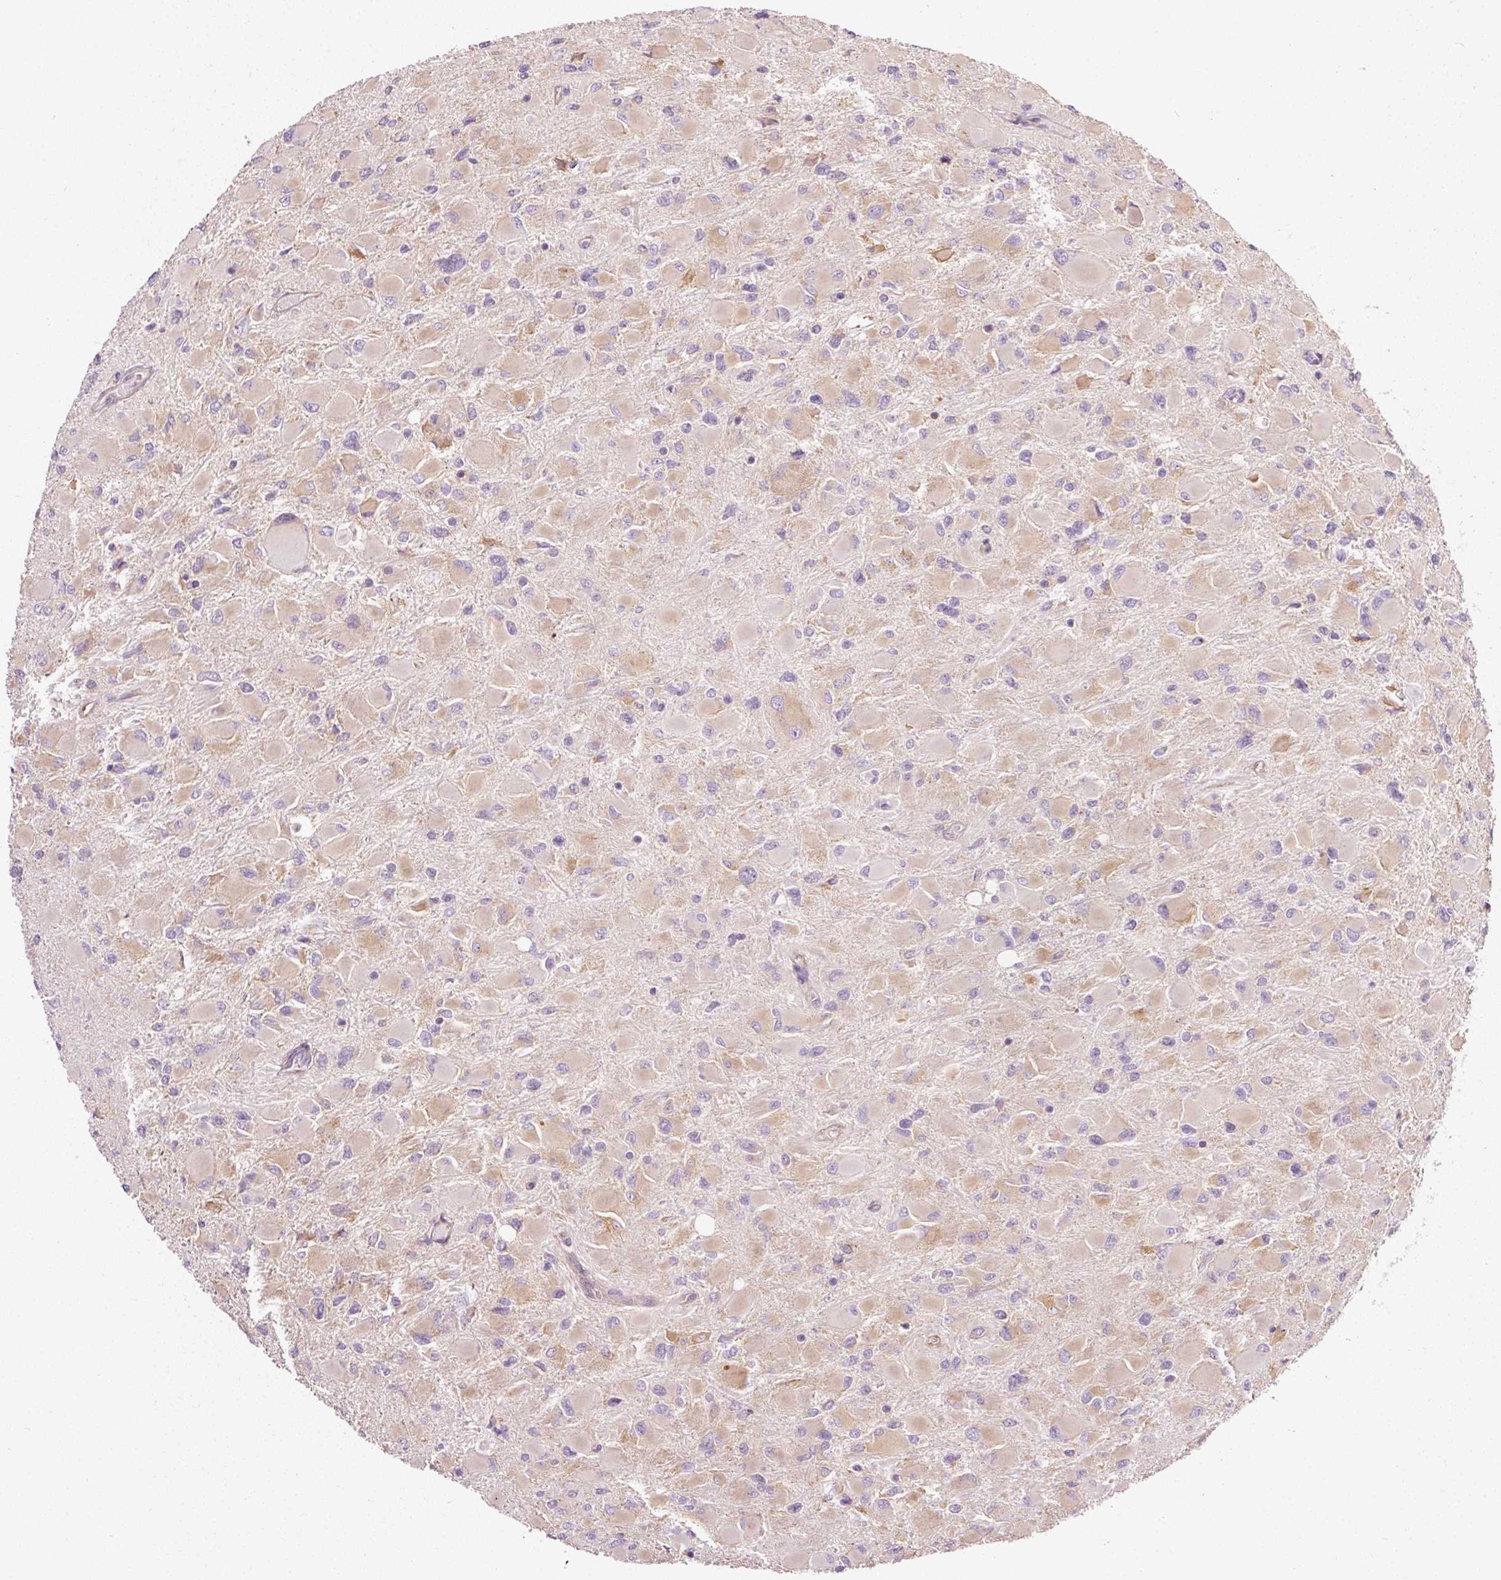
{"staining": {"intensity": "weak", "quantity": "25%-75%", "location": "cytoplasmic/membranous"}, "tissue": "glioma", "cell_type": "Tumor cells", "image_type": "cancer", "snomed": [{"axis": "morphology", "description": "Glioma, malignant, High grade"}, {"axis": "topography", "description": "Cerebral cortex"}], "caption": "Glioma stained with a brown dye exhibits weak cytoplasmic/membranous positive expression in approximately 25%-75% of tumor cells.", "gene": "RPL10A", "patient": {"sex": "female", "age": 36}}